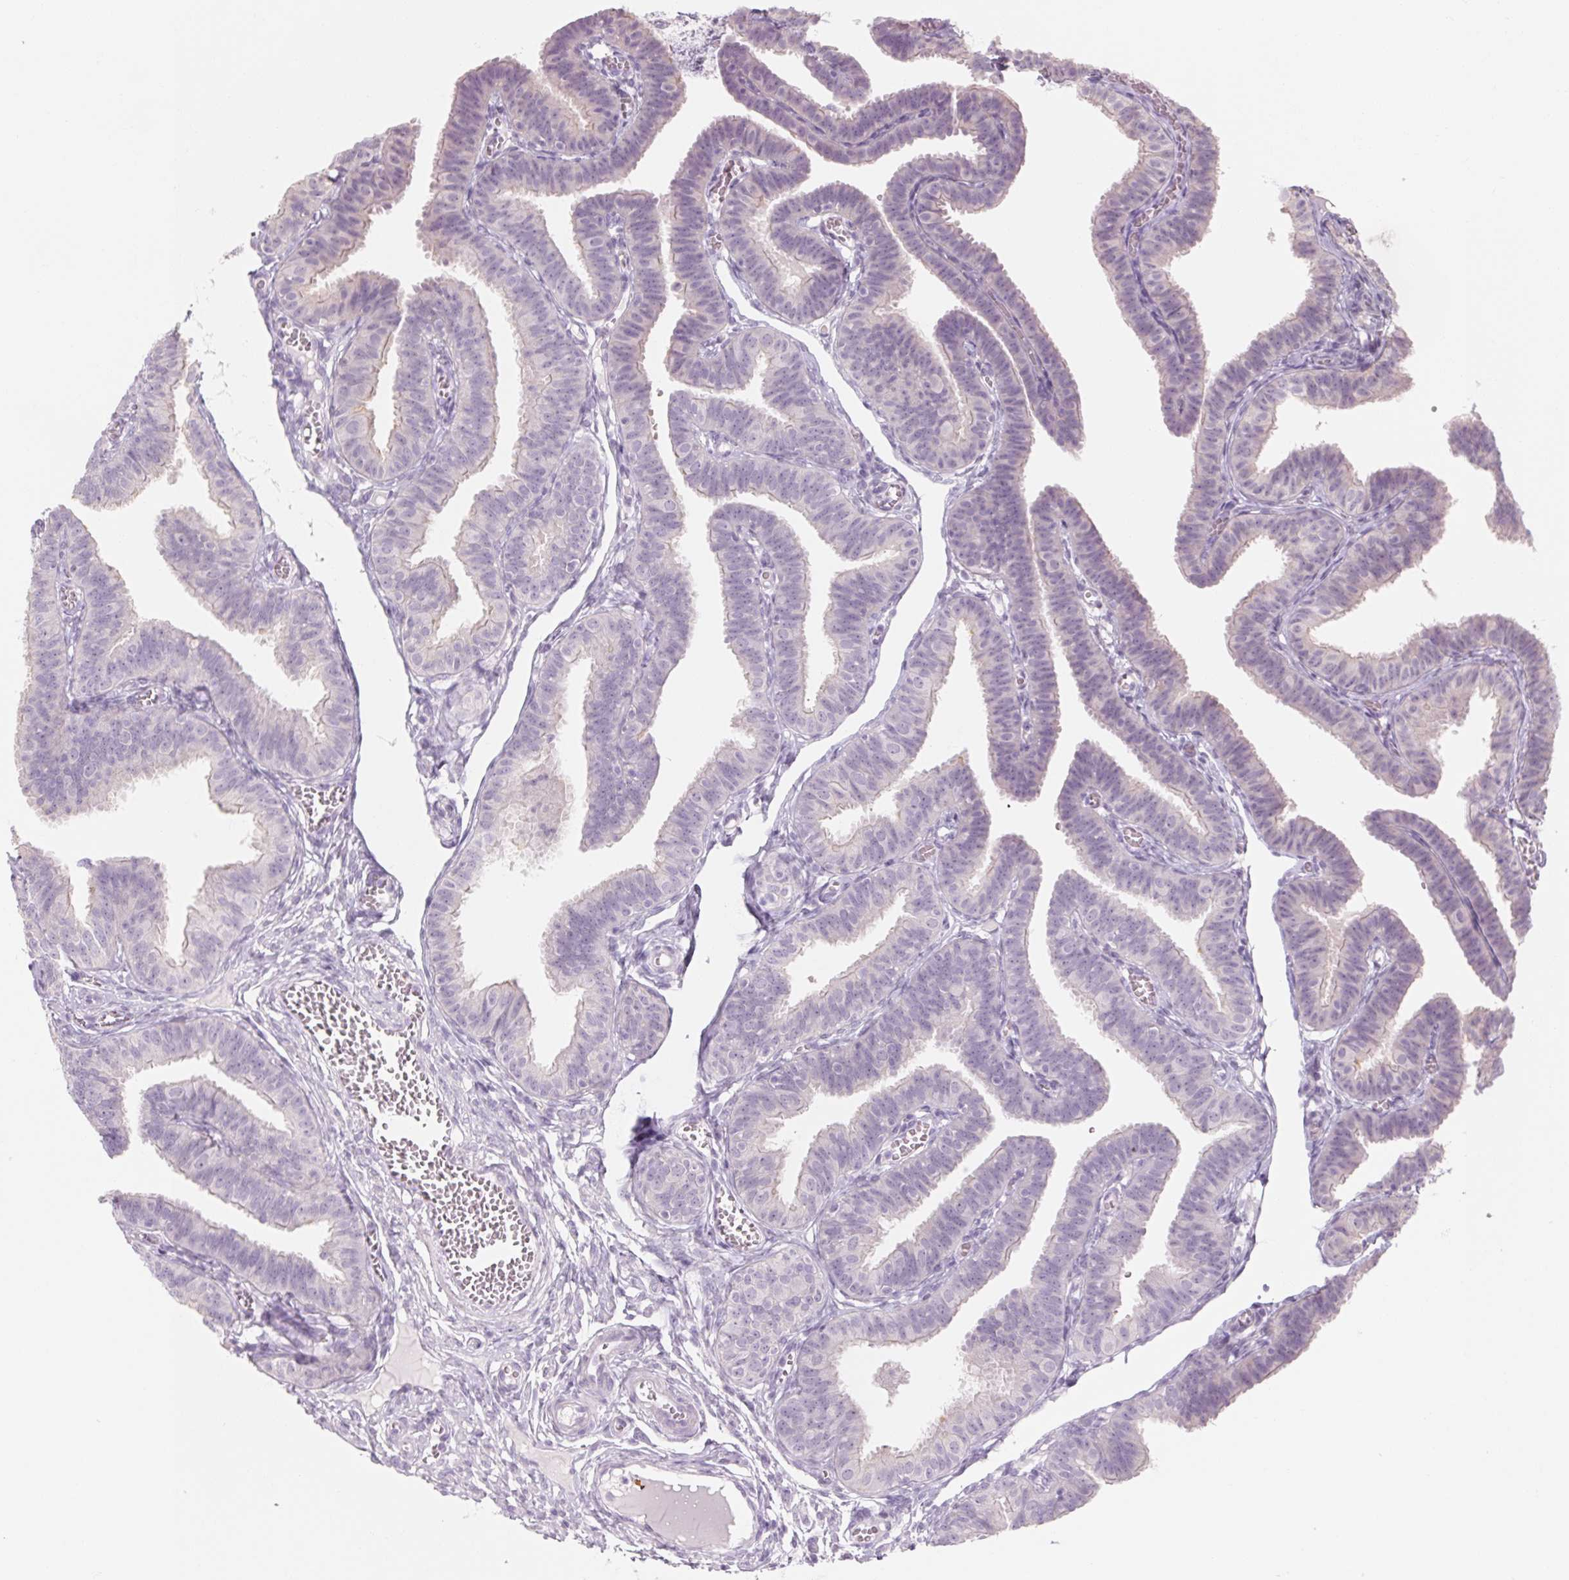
{"staining": {"intensity": "negative", "quantity": "none", "location": "none"}, "tissue": "fallopian tube", "cell_type": "Glandular cells", "image_type": "normal", "snomed": [{"axis": "morphology", "description": "Normal tissue, NOS"}, {"axis": "topography", "description": "Fallopian tube"}], "caption": "An image of fallopian tube stained for a protein displays no brown staining in glandular cells.", "gene": "POU1F1", "patient": {"sex": "female", "age": 25}}